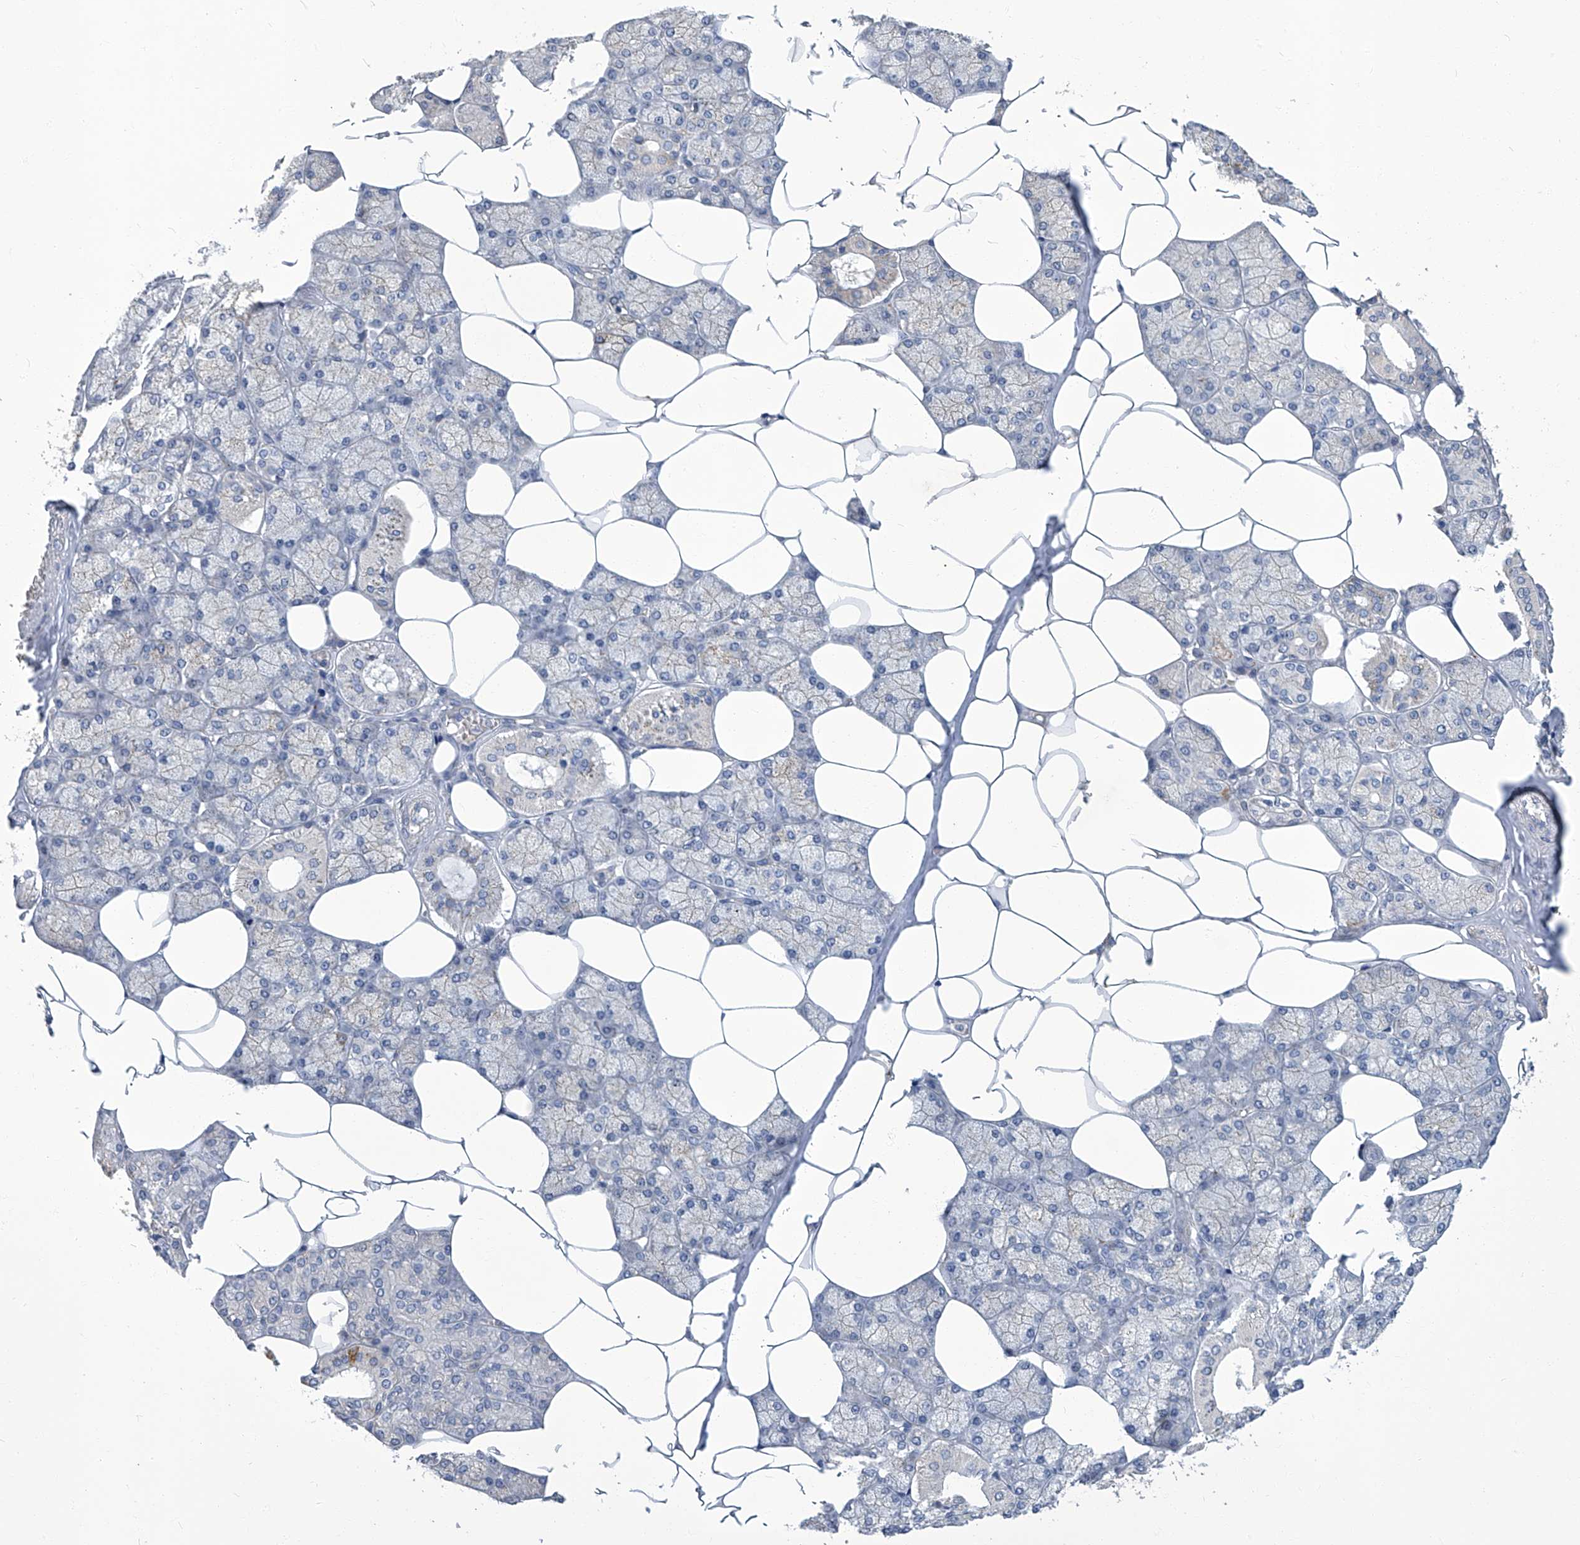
{"staining": {"intensity": "negative", "quantity": "none", "location": "none"}, "tissue": "salivary gland", "cell_type": "Glandular cells", "image_type": "normal", "snomed": [{"axis": "morphology", "description": "Normal tissue, NOS"}, {"axis": "topography", "description": "Salivary gland"}], "caption": "IHC micrograph of normal salivary gland: salivary gland stained with DAB shows no significant protein positivity in glandular cells.", "gene": "TGFBR1", "patient": {"sex": "male", "age": 62}}